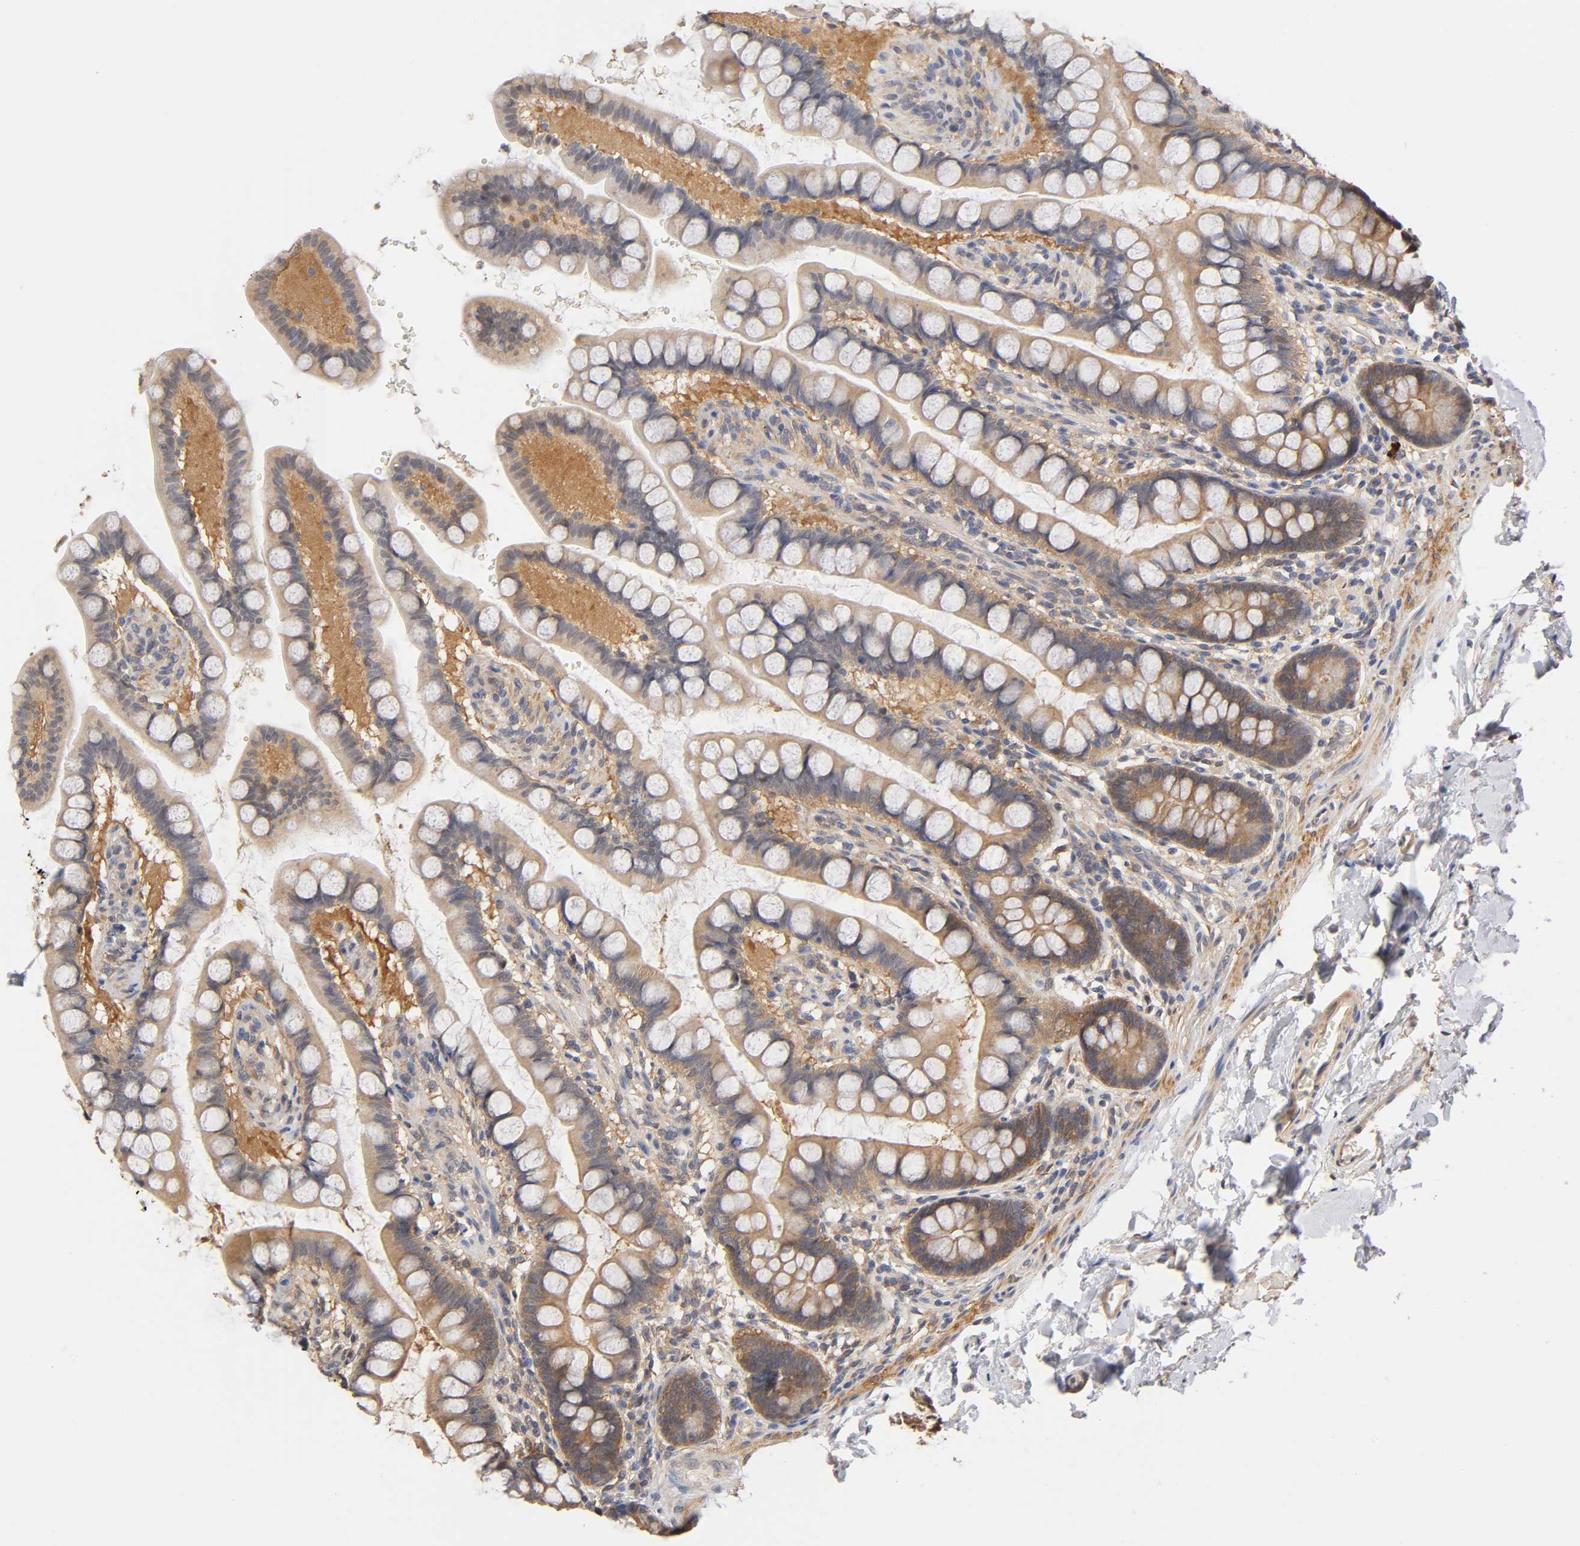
{"staining": {"intensity": "negative", "quantity": "none", "location": "none"}, "tissue": "small intestine", "cell_type": "Glandular cells", "image_type": "normal", "snomed": [{"axis": "morphology", "description": "Normal tissue, NOS"}, {"axis": "topography", "description": "Small intestine"}], "caption": "Immunohistochemical staining of unremarkable human small intestine exhibits no significant staining in glandular cells.", "gene": "PDE5A", "patient": {"sex": "female", "age": 58}}